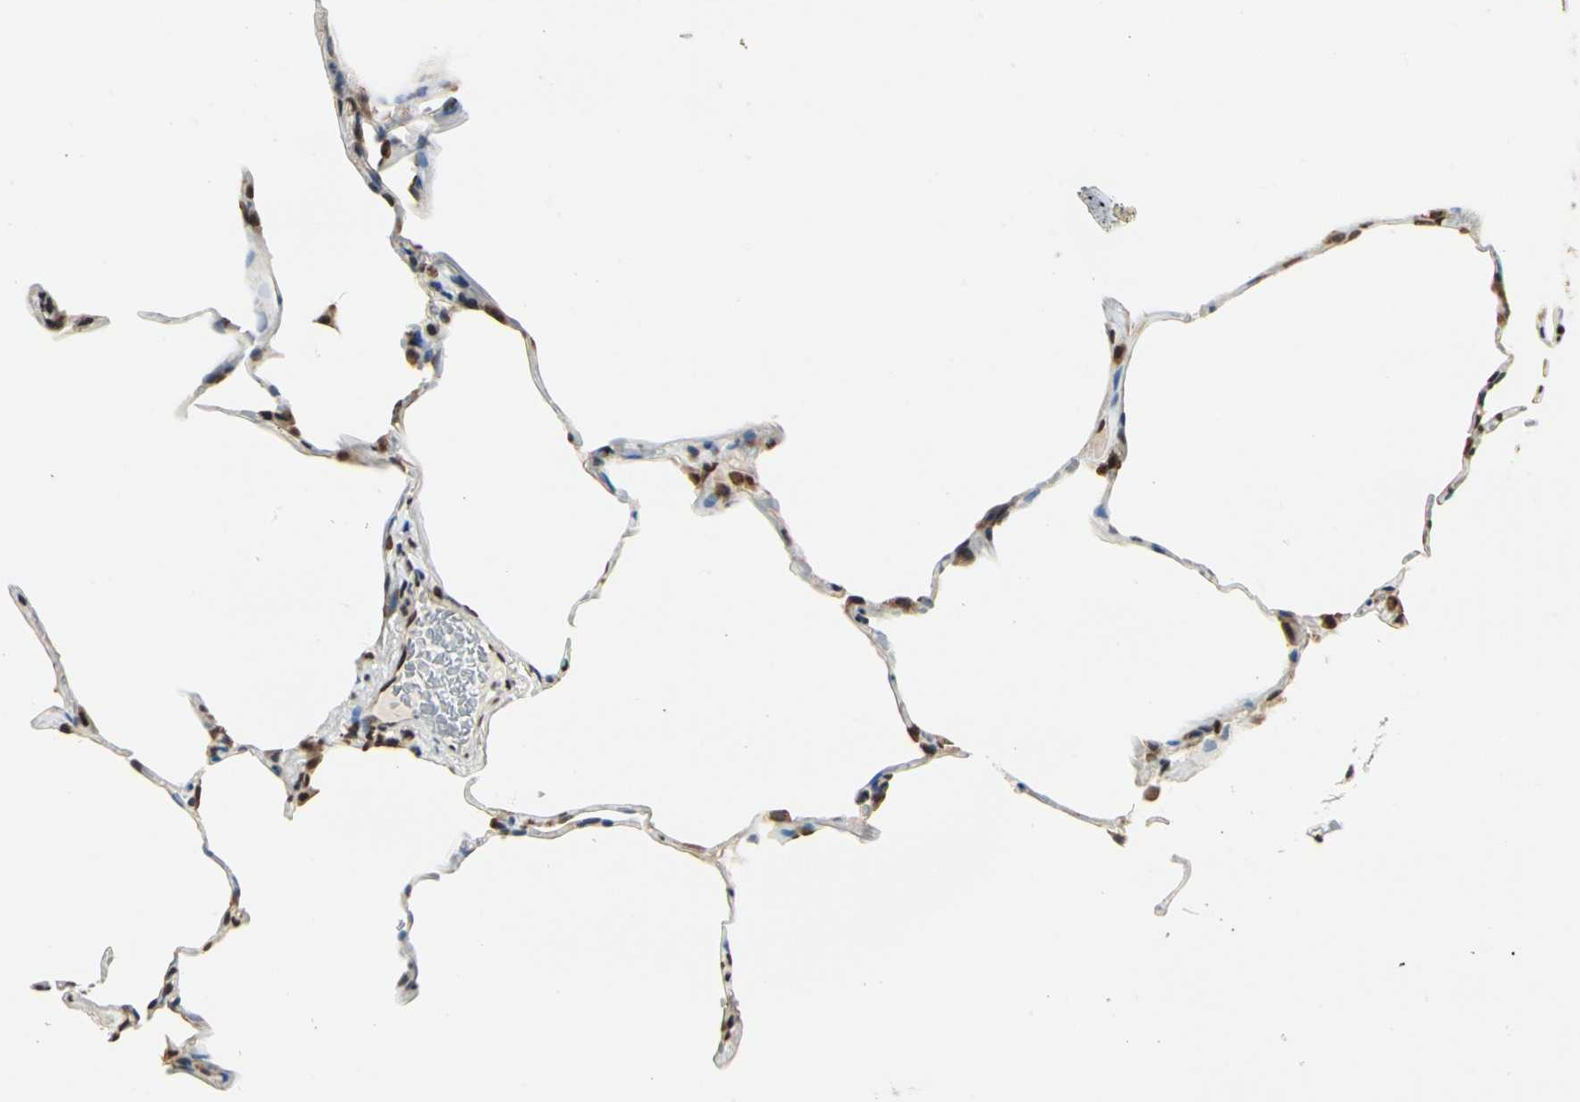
{"staining": {"intensity": "moderate", "quantity": ">75%", "location": "nuclear"}, "tissue": "lung", "cell_type": "Alveolar cells", "image_type": "normal", "snomed": [{"axis": "morphology", "description": "Normal tissue, NOS"}, {"axis": "topography", "description": "Lung"}], "caption": "A high-resolution histopathology image shows immunohistochemistry (IHC) staining of benign lung, which shows moderate nuclear positivity in about >75% of alveolar cells. The staining was performed using DAB to visualize the protein expression in brown, while the nuclei were stained in blue with hematoxylin (Magnification: 20x).", "gene": "FANCG", "patient": {"sex": "female", "age": 75}}